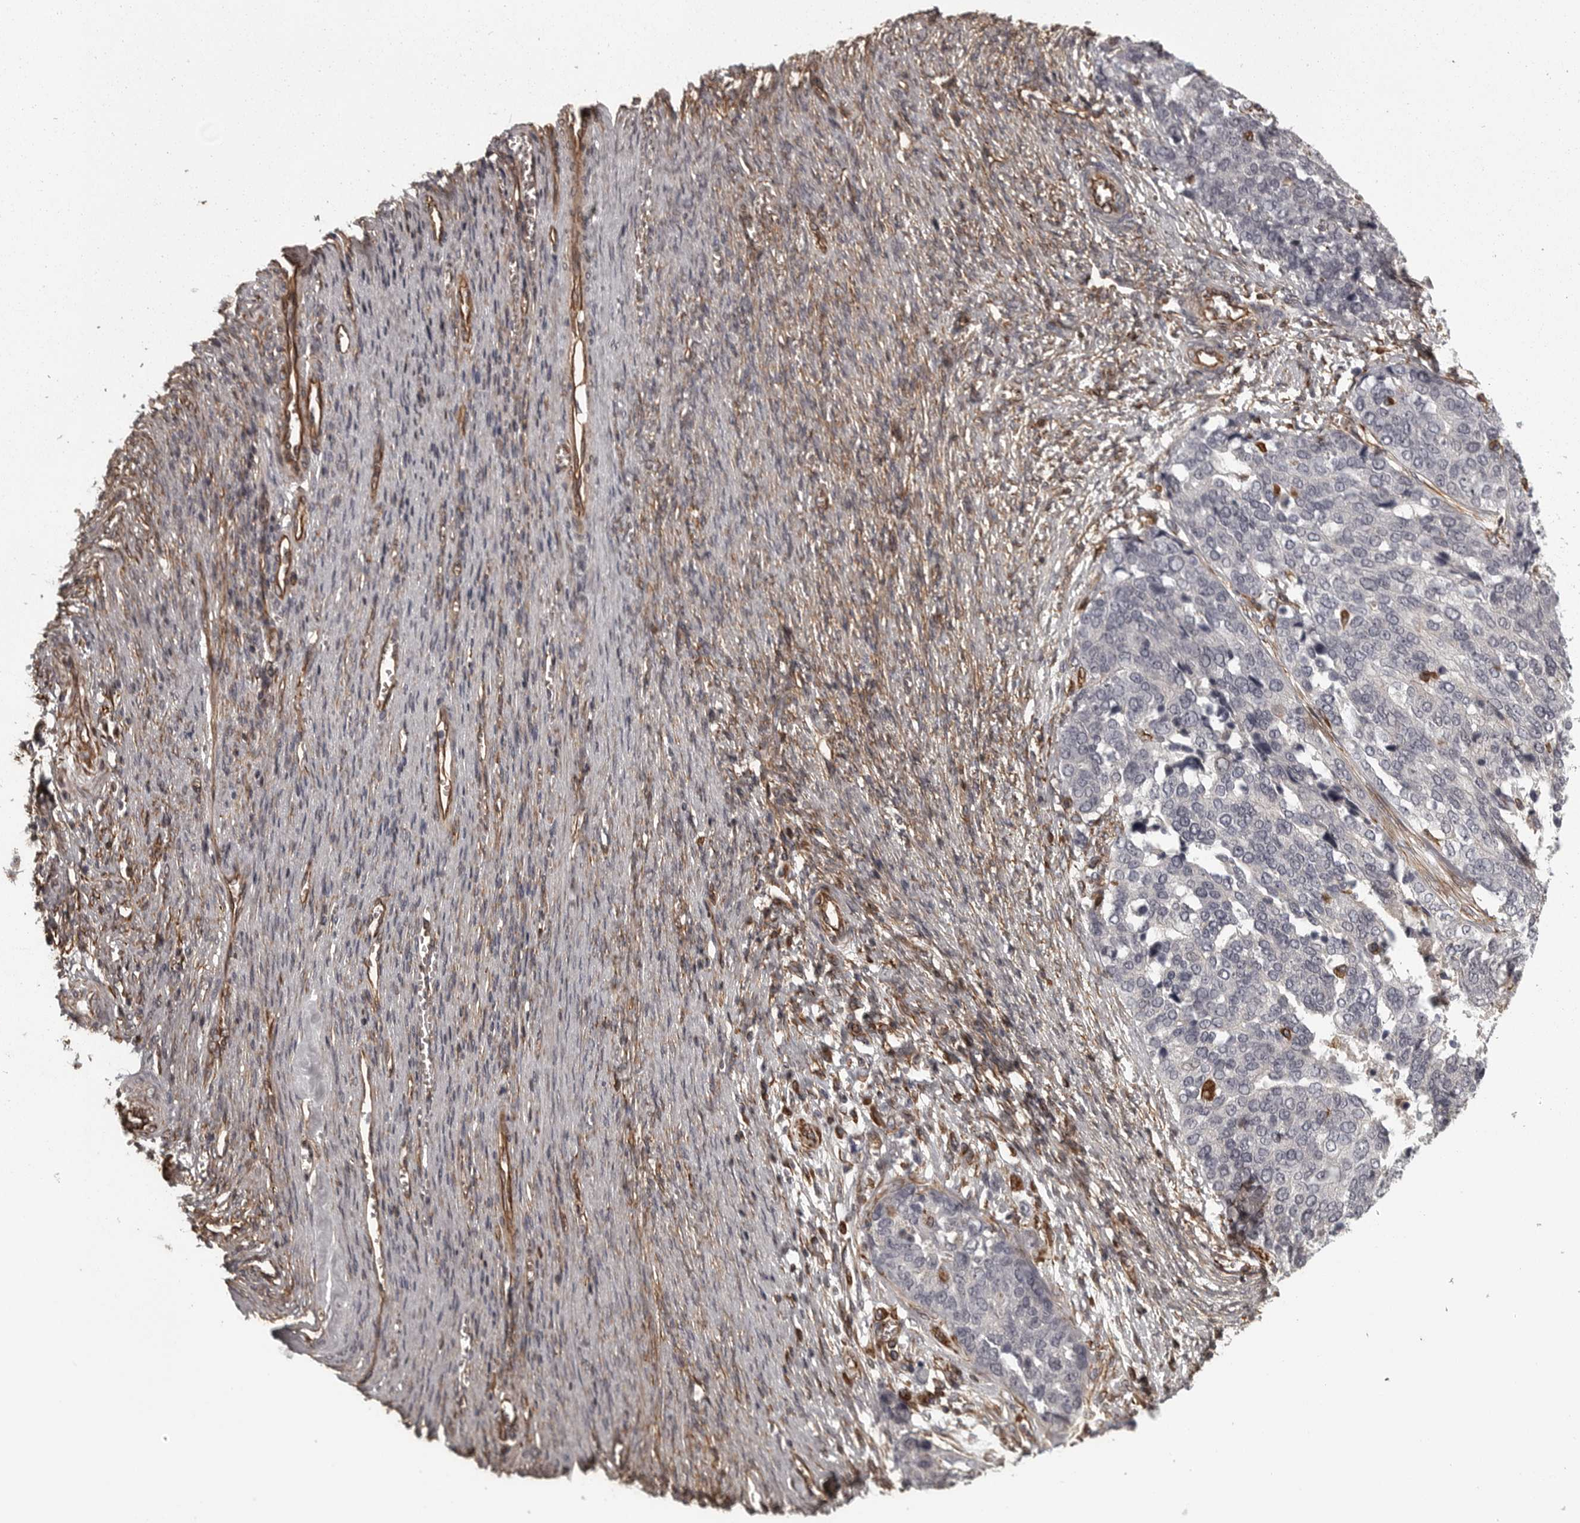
{"staining": {"intensity": "negative", "quantity": "none", "location": "none"}, "tissue": "ovarian cancer", "cell_type": "Tumor cells", "image_type": "cancer", "snomed": [{"axis": "morphology", "description": "Cystadenocarcinoma, serous, NOS"}, {"axis": "topography", "description": "Ovary"}], "caption": "Micrograph shows no significant protein positivity in tumor cells of serous cystadenocarcinoma (ovarian).", "gene": "FAAP100", "patient": {"sex": "female", "age": 44}}